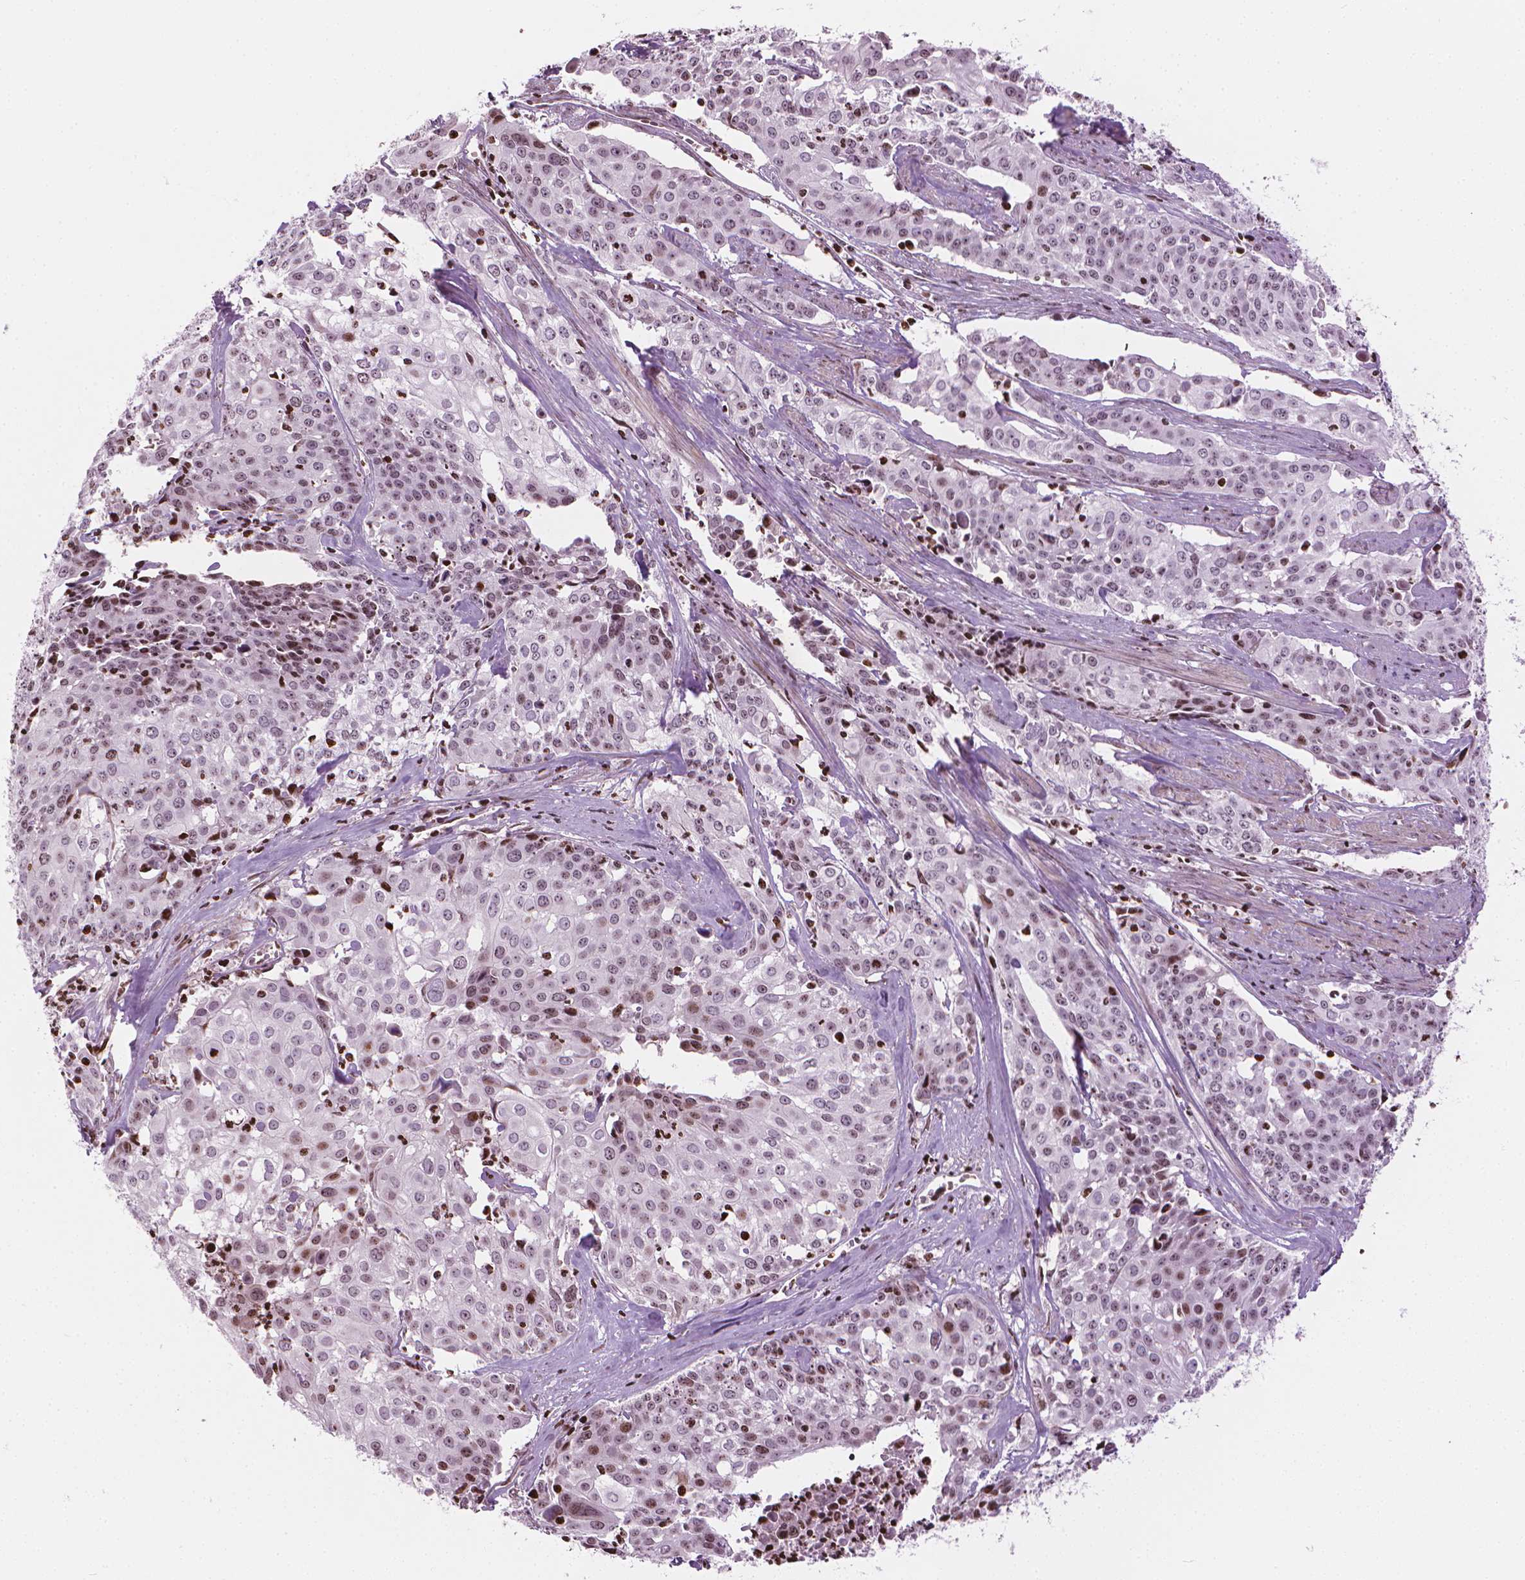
{"staining": {"intensity": "moderate", "quantity": "<25%", "location": "nuclear"}, "tissue": "cervical cancer", "cell_type": "Tumor cells", "image_type": "cancer", "snomed": [{"axis": "morphology", "description": "Squamous cell carcinoma, NOS"}, {"axis": "topography", "description": "Cervix"}], "caption": "Protein expression analysis of human cervical cancer reveals moderate nuclear staining in approximately <25% of tumor cells. (DAB IHC, brown staining for protein, blue staining for nuclei).", "gene": "PIP4K2A", "patient": {"sex": "female", "age": 39}}